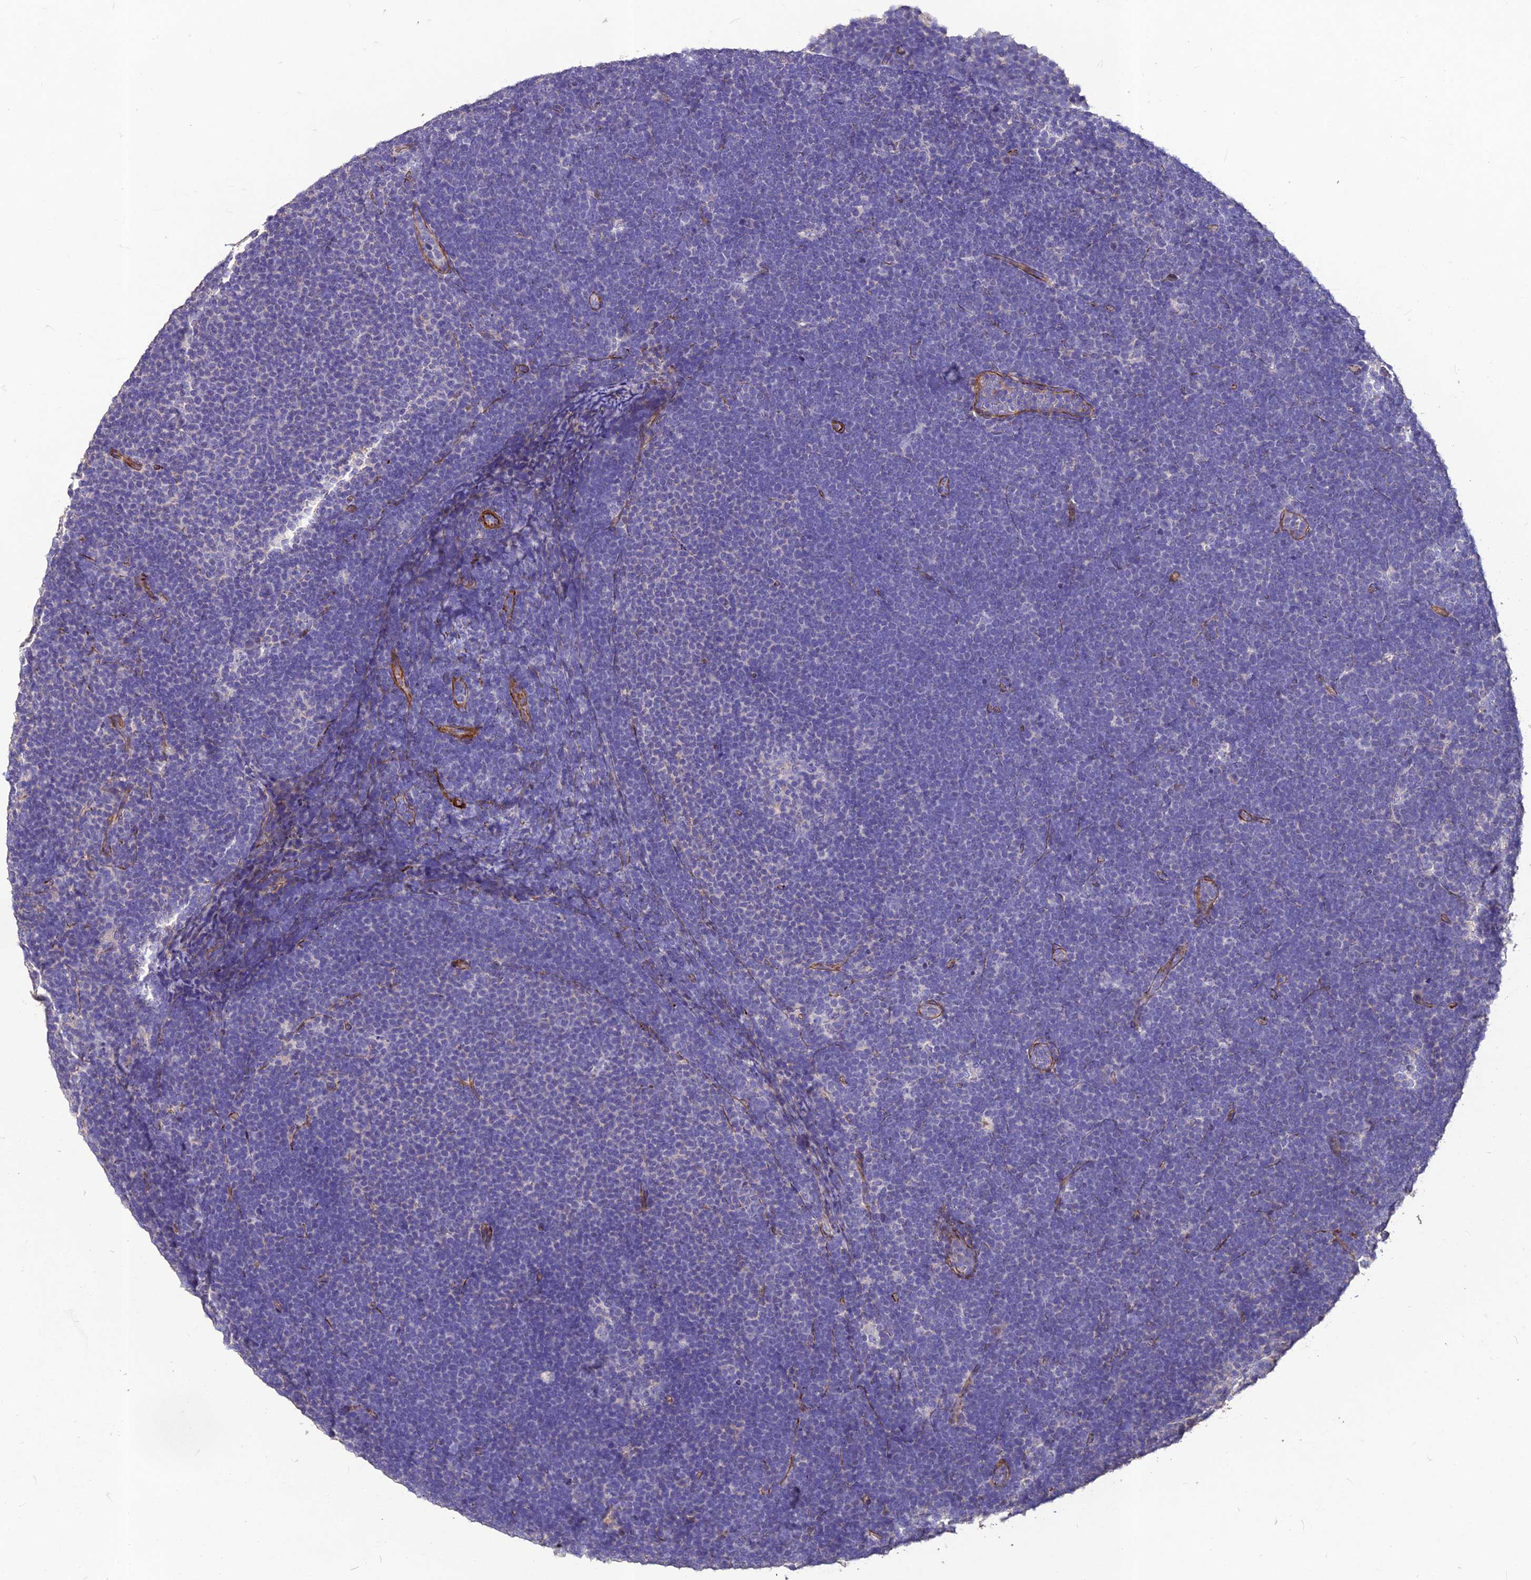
{"staining": {"intensity": "negative", "quantity": "none", "location": "none"}, "tissue": "lymphoma", "cell_type": "Tumor cells", "image_type": "cancer", "snomed": [{"axis": "morphology", "description": "Malignant lymphoma, non-Hodgkin's type, High grade"}, {"axis": "topography", "description": "Lymph node"}], "caption": "Tumor cells are negative for protein expression in human malignant lymphoma, non-Hodgkin's type (high-grade).", "gene": "CLUH", "patient": {"sex": "male", "age": 13}}